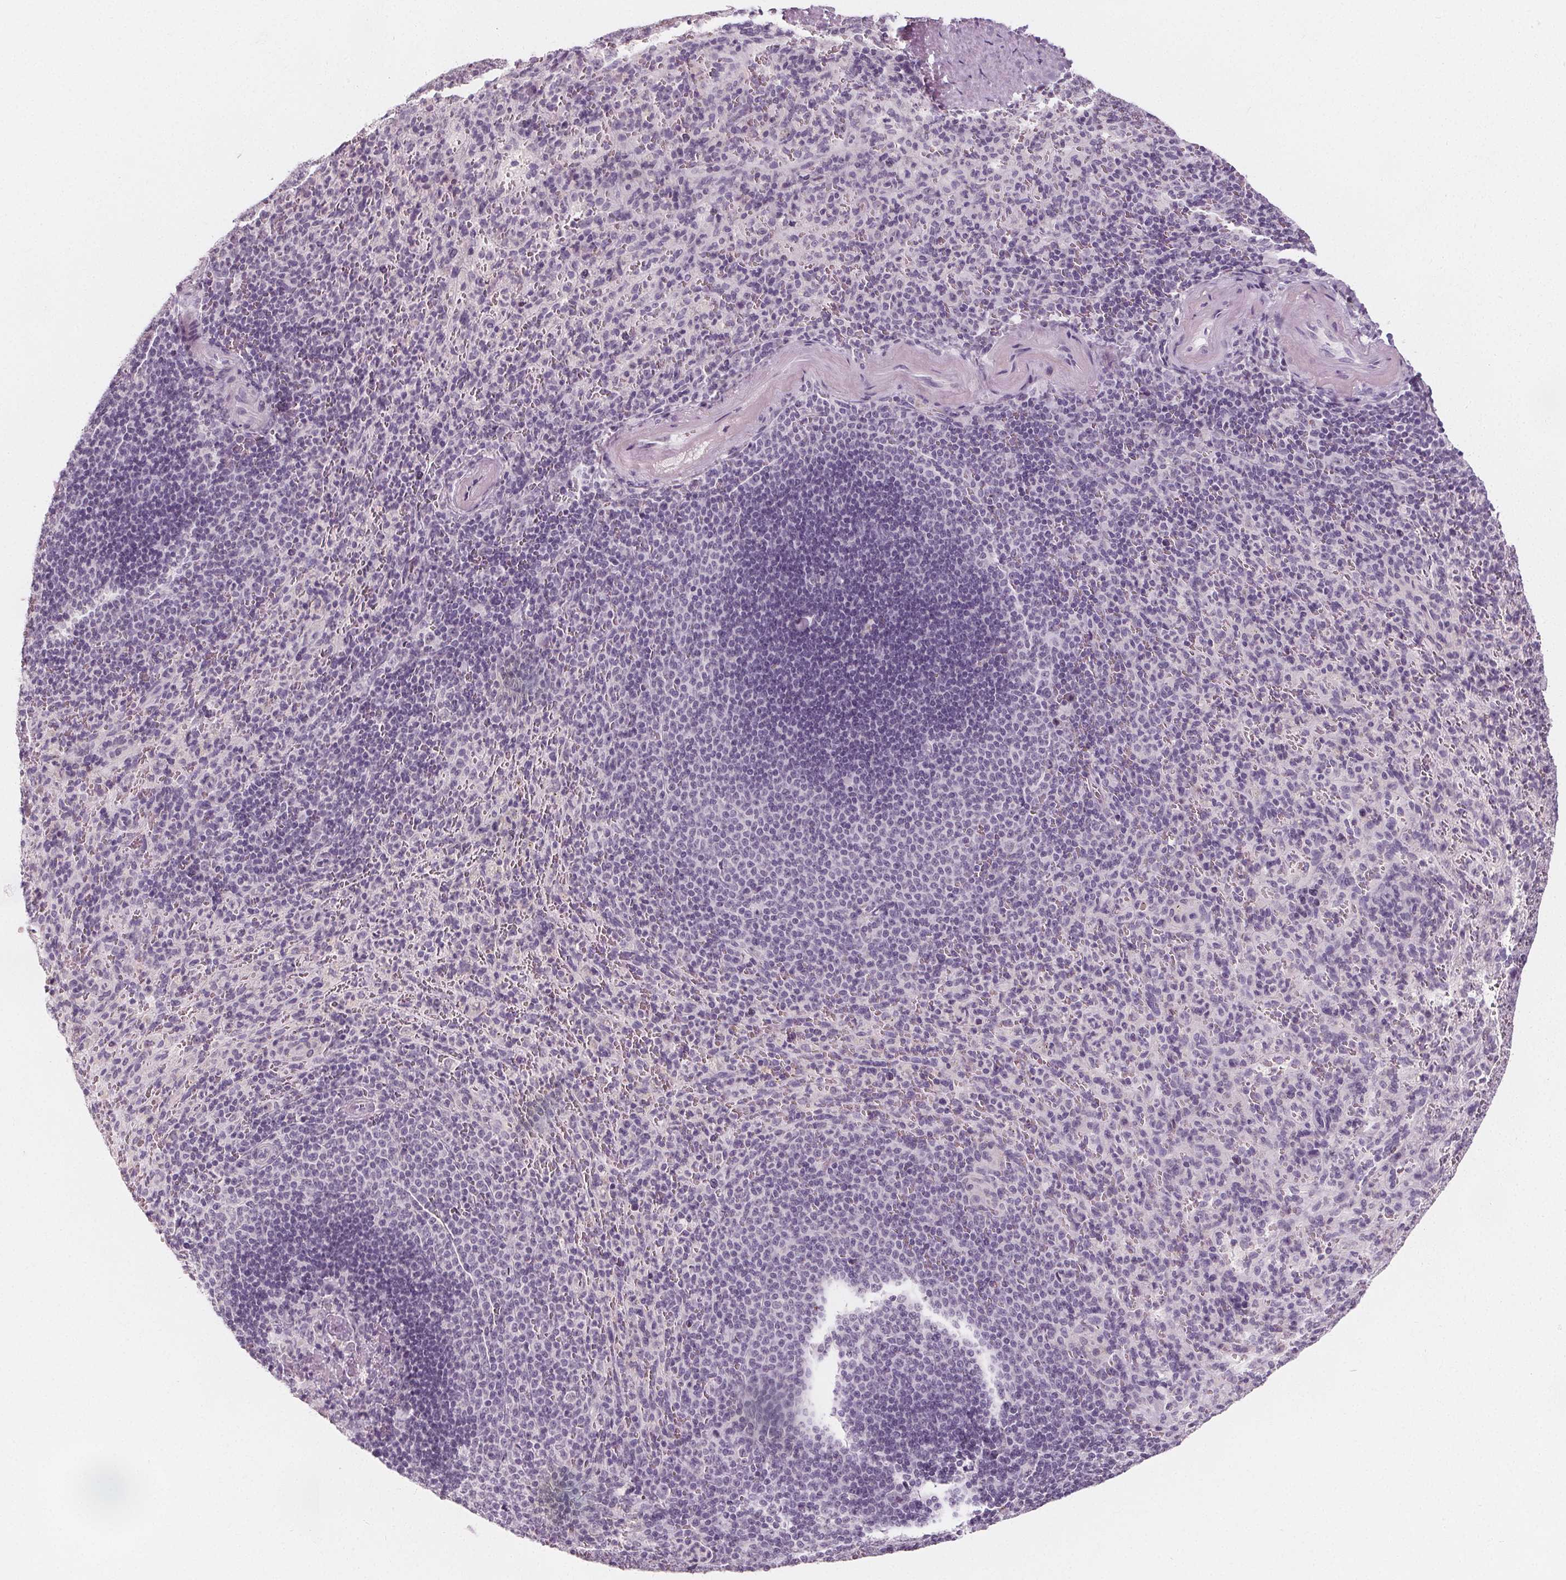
{"staining": {"intensity": "negative", "quantity": "none", "location": "none"}, "tissue": "spleen", "cell_type": "Cells in red pulp", "image_type": "normal", "snomed": [{"axis": "morphology", "description": "Normal tissue, NOS"}, {"axis": "topography", "description": "Spleen"}], "caption": "DAB immunohistochemical staining of benign spleen reveals no significant staining in cells in red pulp.", "gene": "DBX2", "patient": {"sex": "male", "age": 57}}